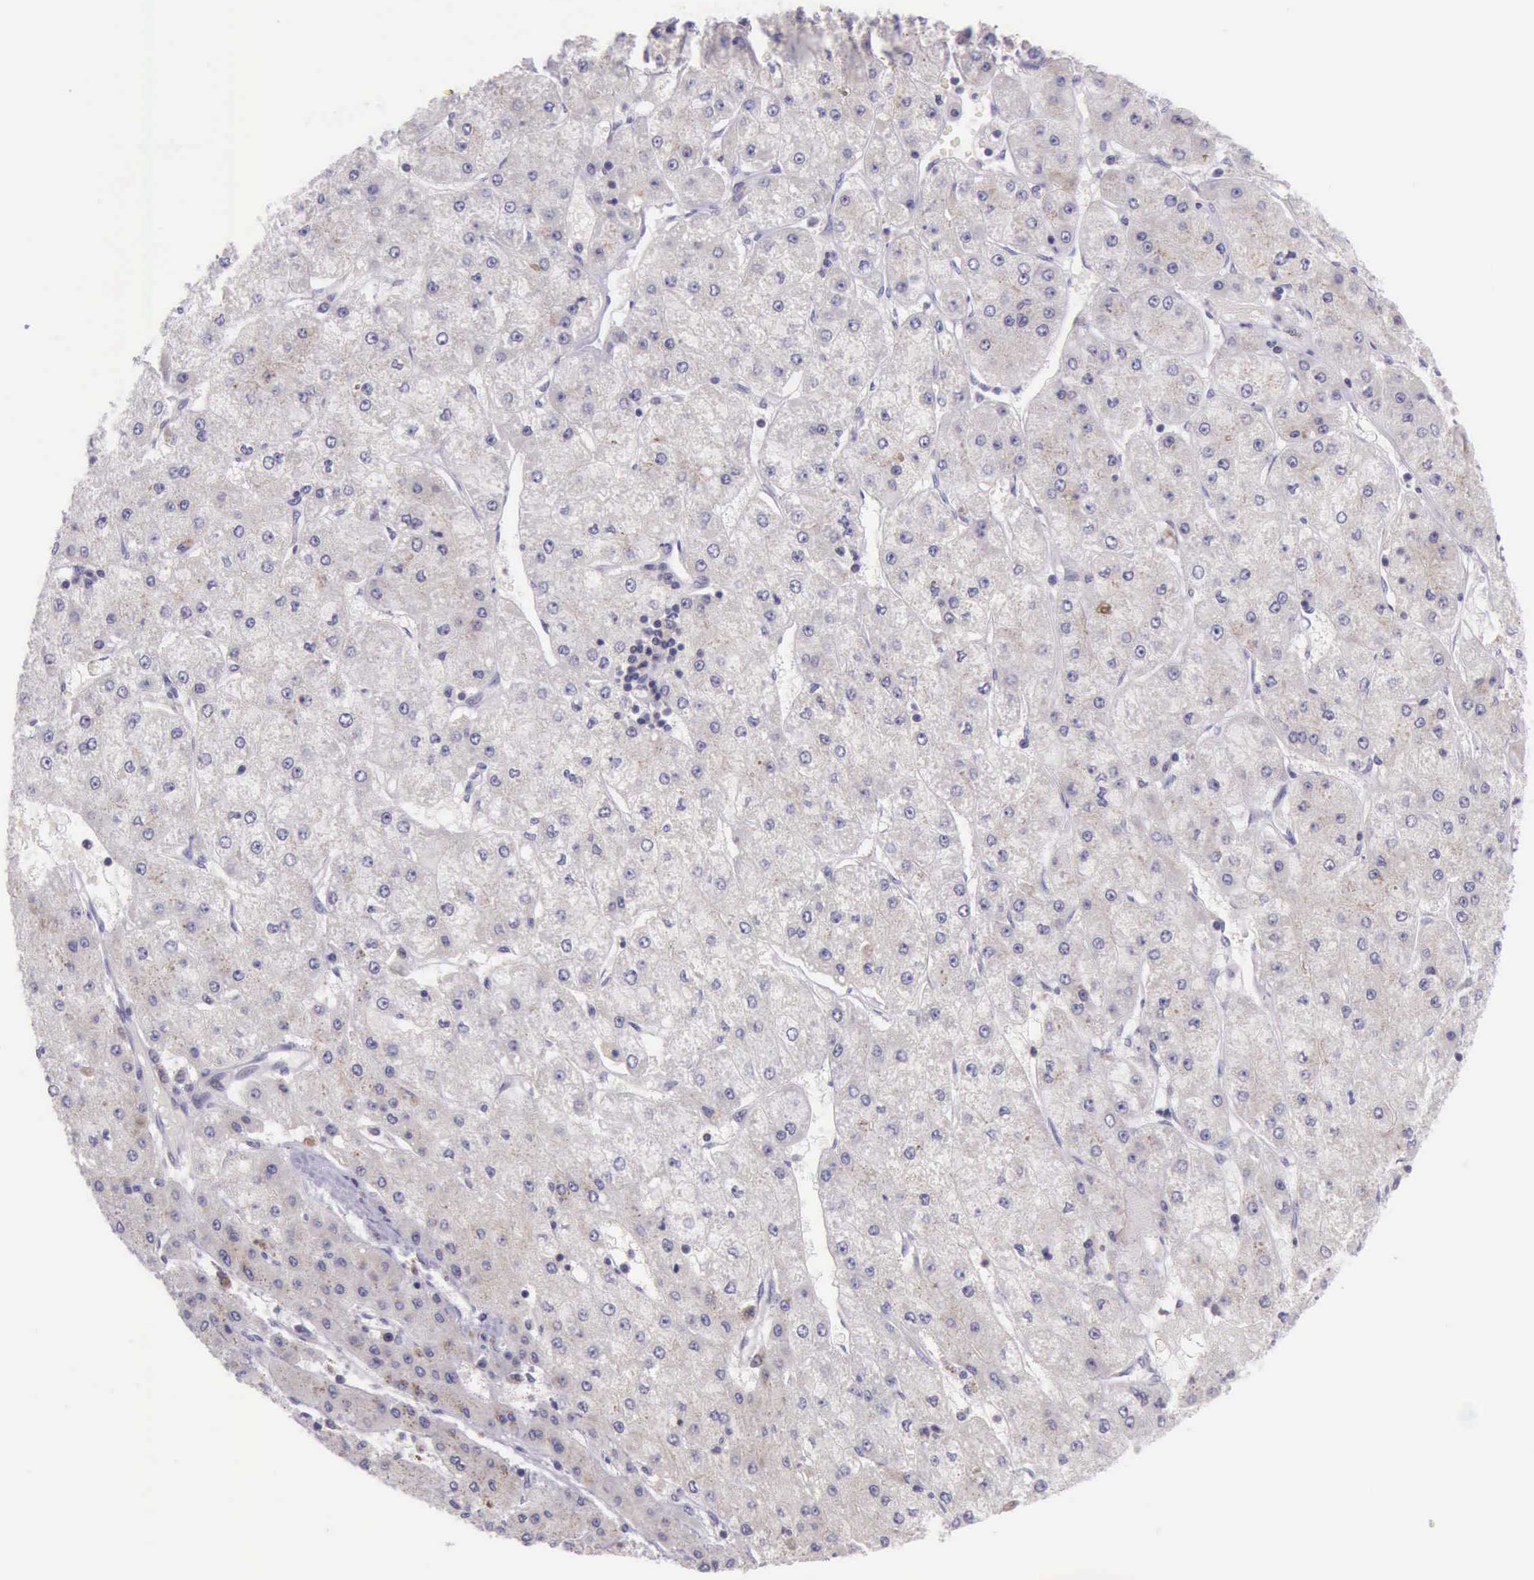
{"staining": {"intensity": "strong", "quantity": "<25%", "location": "nuclear"}, "tissue": "liver cancer", "cell_type": "Tumor cells", "image_type": "cancer", "snomed": [{"axis": "morphology", "description": "Carcinoma, Hepatocellular, NOS"}, {"axis": "topography", "description": "Liver"}], "caption": "A brown stain highlights strong nuclear staining of a protein in human liver cancer tumor cells.", "gene": "PARP1", "patient": {"sex": "female", "age": 52}}